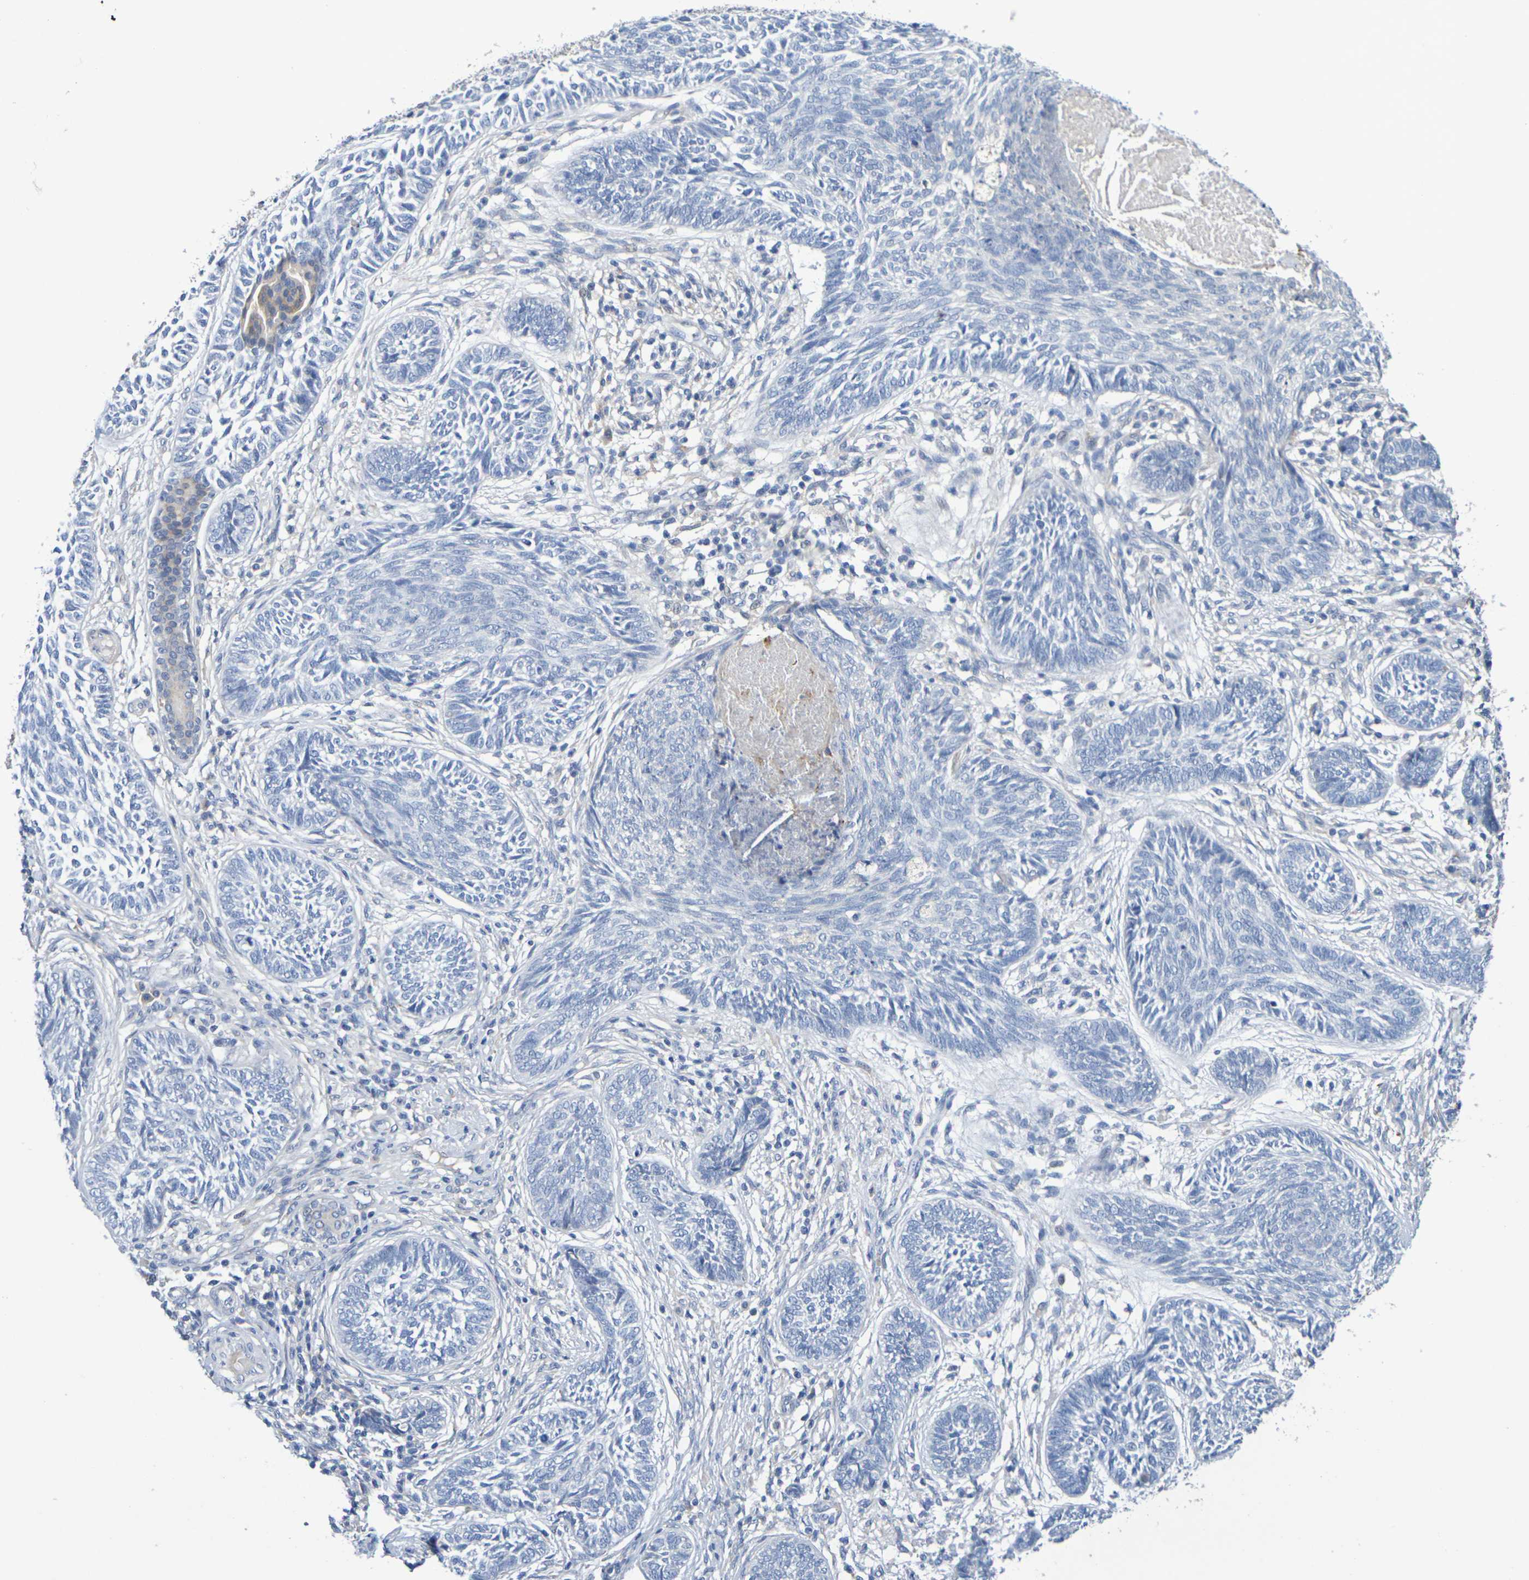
{"staining": {"intensity": "negative", "quantity": "none", "location": "none"}, "tissue": "skin cancer", "cell_type": "Tumor cells", "image_type": "cancer", "snomed": [{"axis": "morphology", "description": "Papilloma, NOS"}, {"axis": "morphology", "description": "Basal cell carcinoma"}, {"axis": "topography", "description": "Skin"}], "caption": "Immunohistochemistry (IHC) of human skin cancer (basal cell carcinoma) displays no staining in tumor cells.", "gene": "SDC4", "patient": {"sex": "male", "age": 87}}